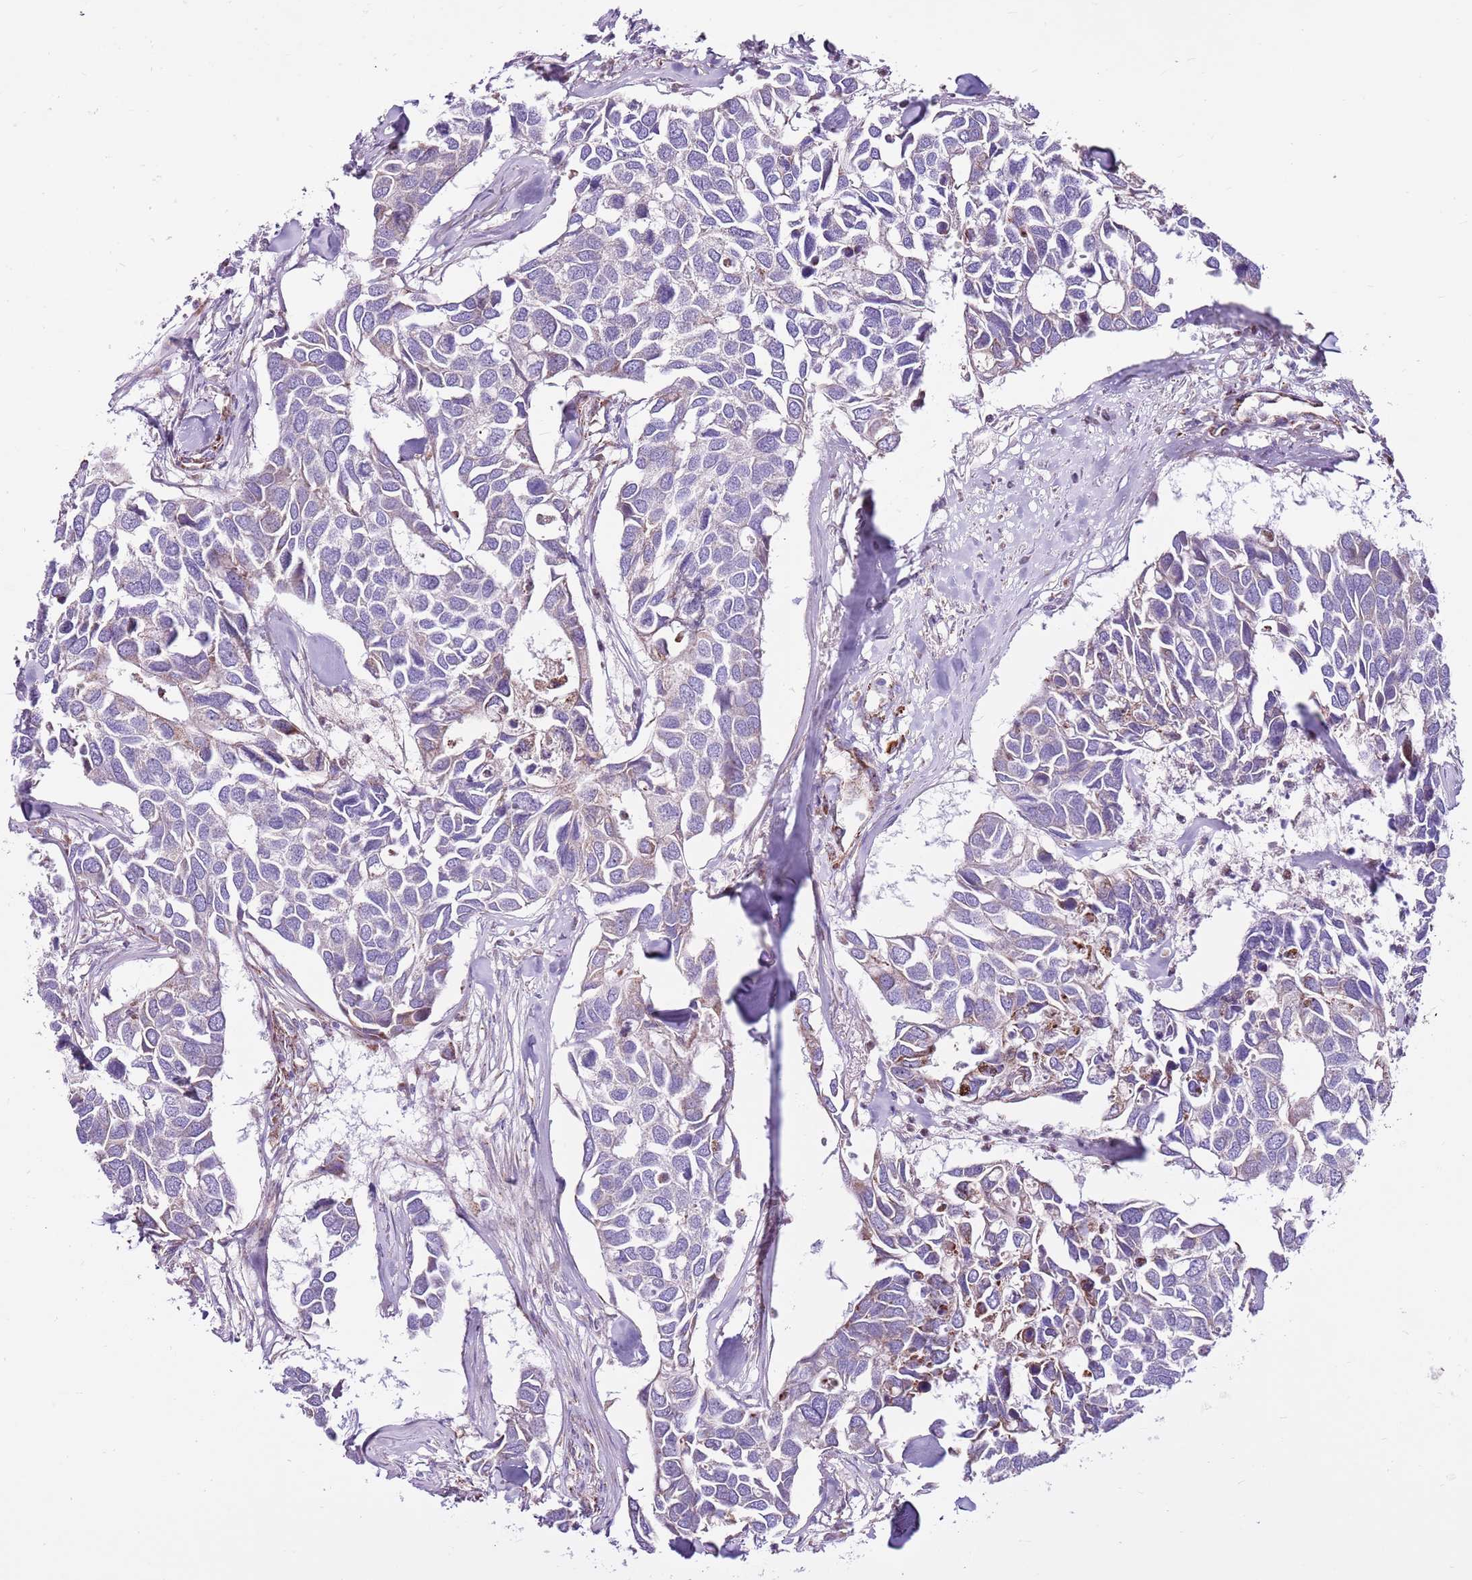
{"staining": {"intensity": "negative", "quantity": "none", "location": "none"}, "tissue": "breast cancer", "cell_type": "Tumor cells", "image_type": "cancer", "snomed": [{"axis": "morphology", "description": "Duct carcinoma"}, {"axis": "topography", "description": "Breast"}], "caption": "This is a photomicrograph of immunohistochemistry (IHC) staining of invasive ductal carcinoma (breast), which shows no expression in tumor cells.", "gene": "HECTD4", "patient": {"sex": "female", "age": 83}}